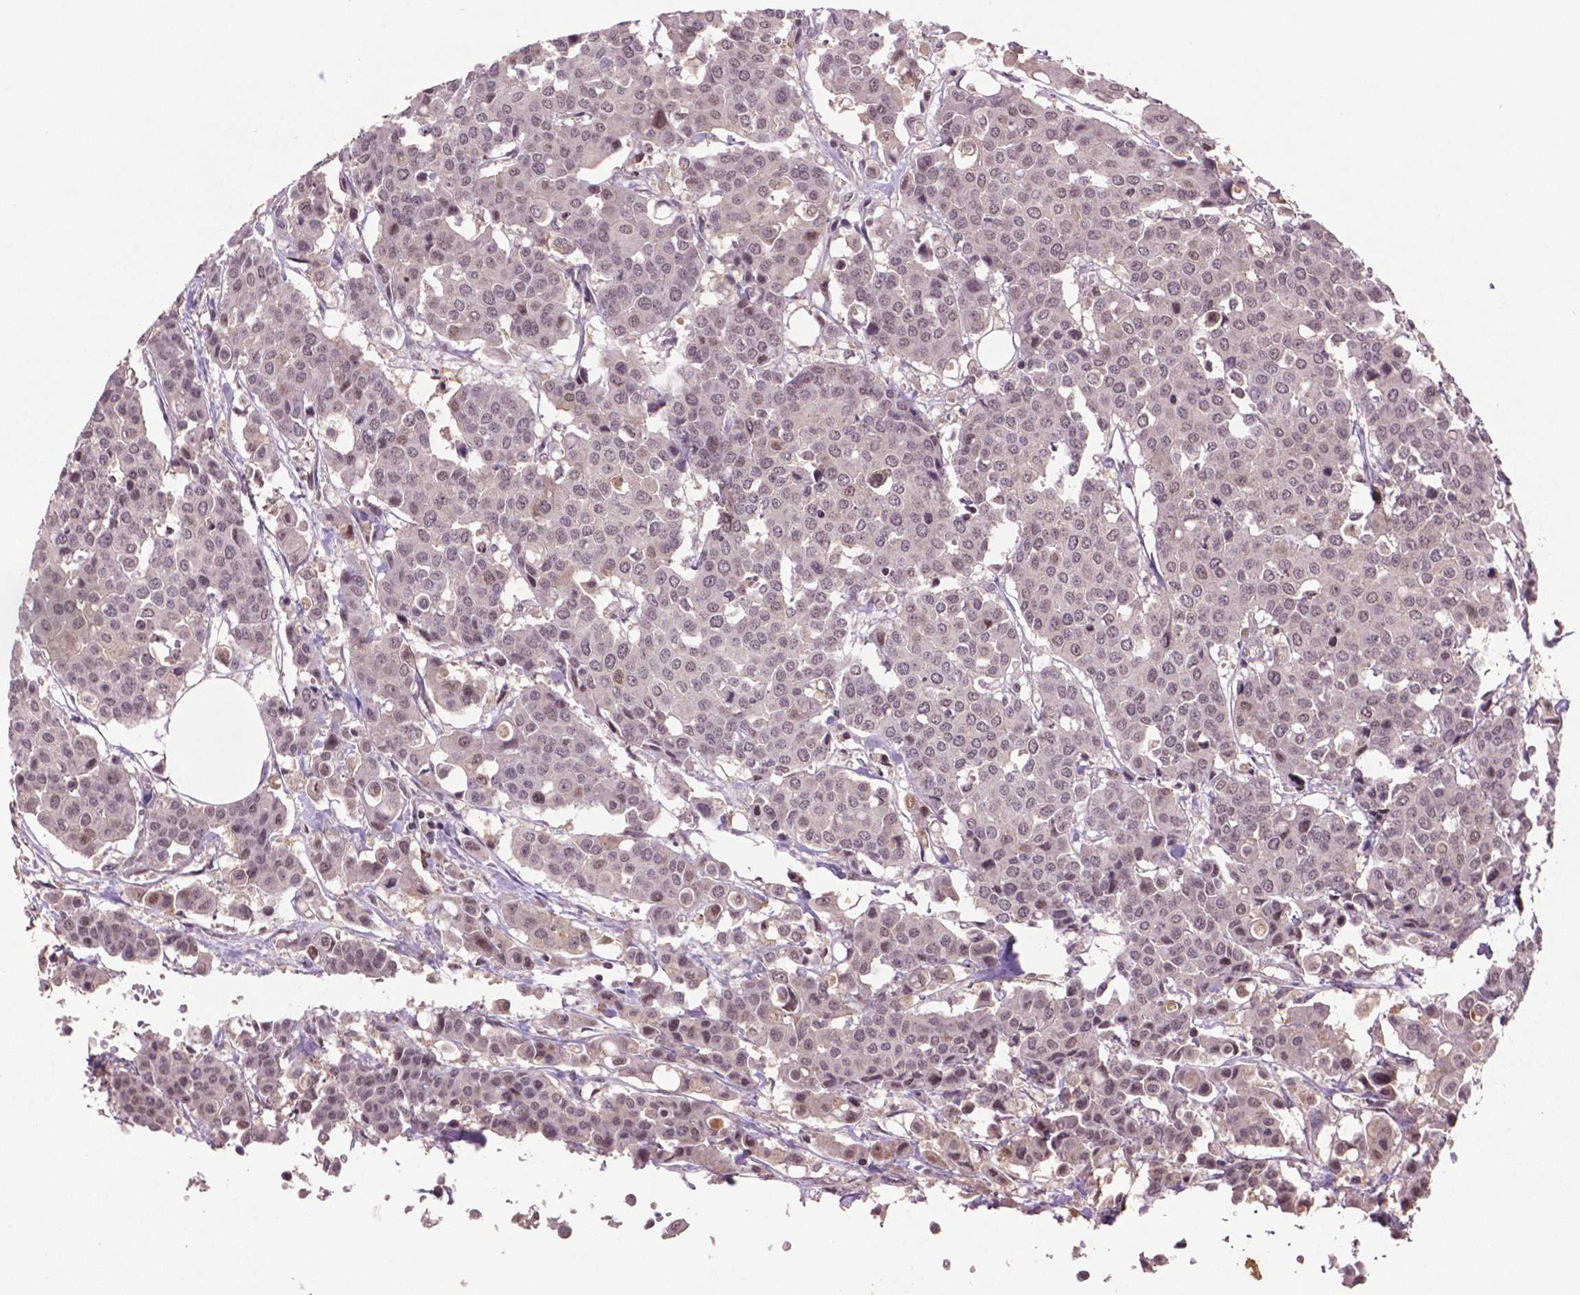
{"staining": {"intensity": "negative", "quantity": "none", "location": "none"}, "tissue": "carcinoid", "cell_type": "Tumor cells", "image_type": "cancer", "snomed": [{"axis": "morphology", "description": "Carcinoid, malignant, NOS"}, {"axis": "topography", "description": "Colon"}], "caption": "The immunohistochemistry image has no significant expression in tumor cells of carcinoid (malignant) tissue.", "gene": "GLRX", "patient": {"sex": "male", "age": 81}}